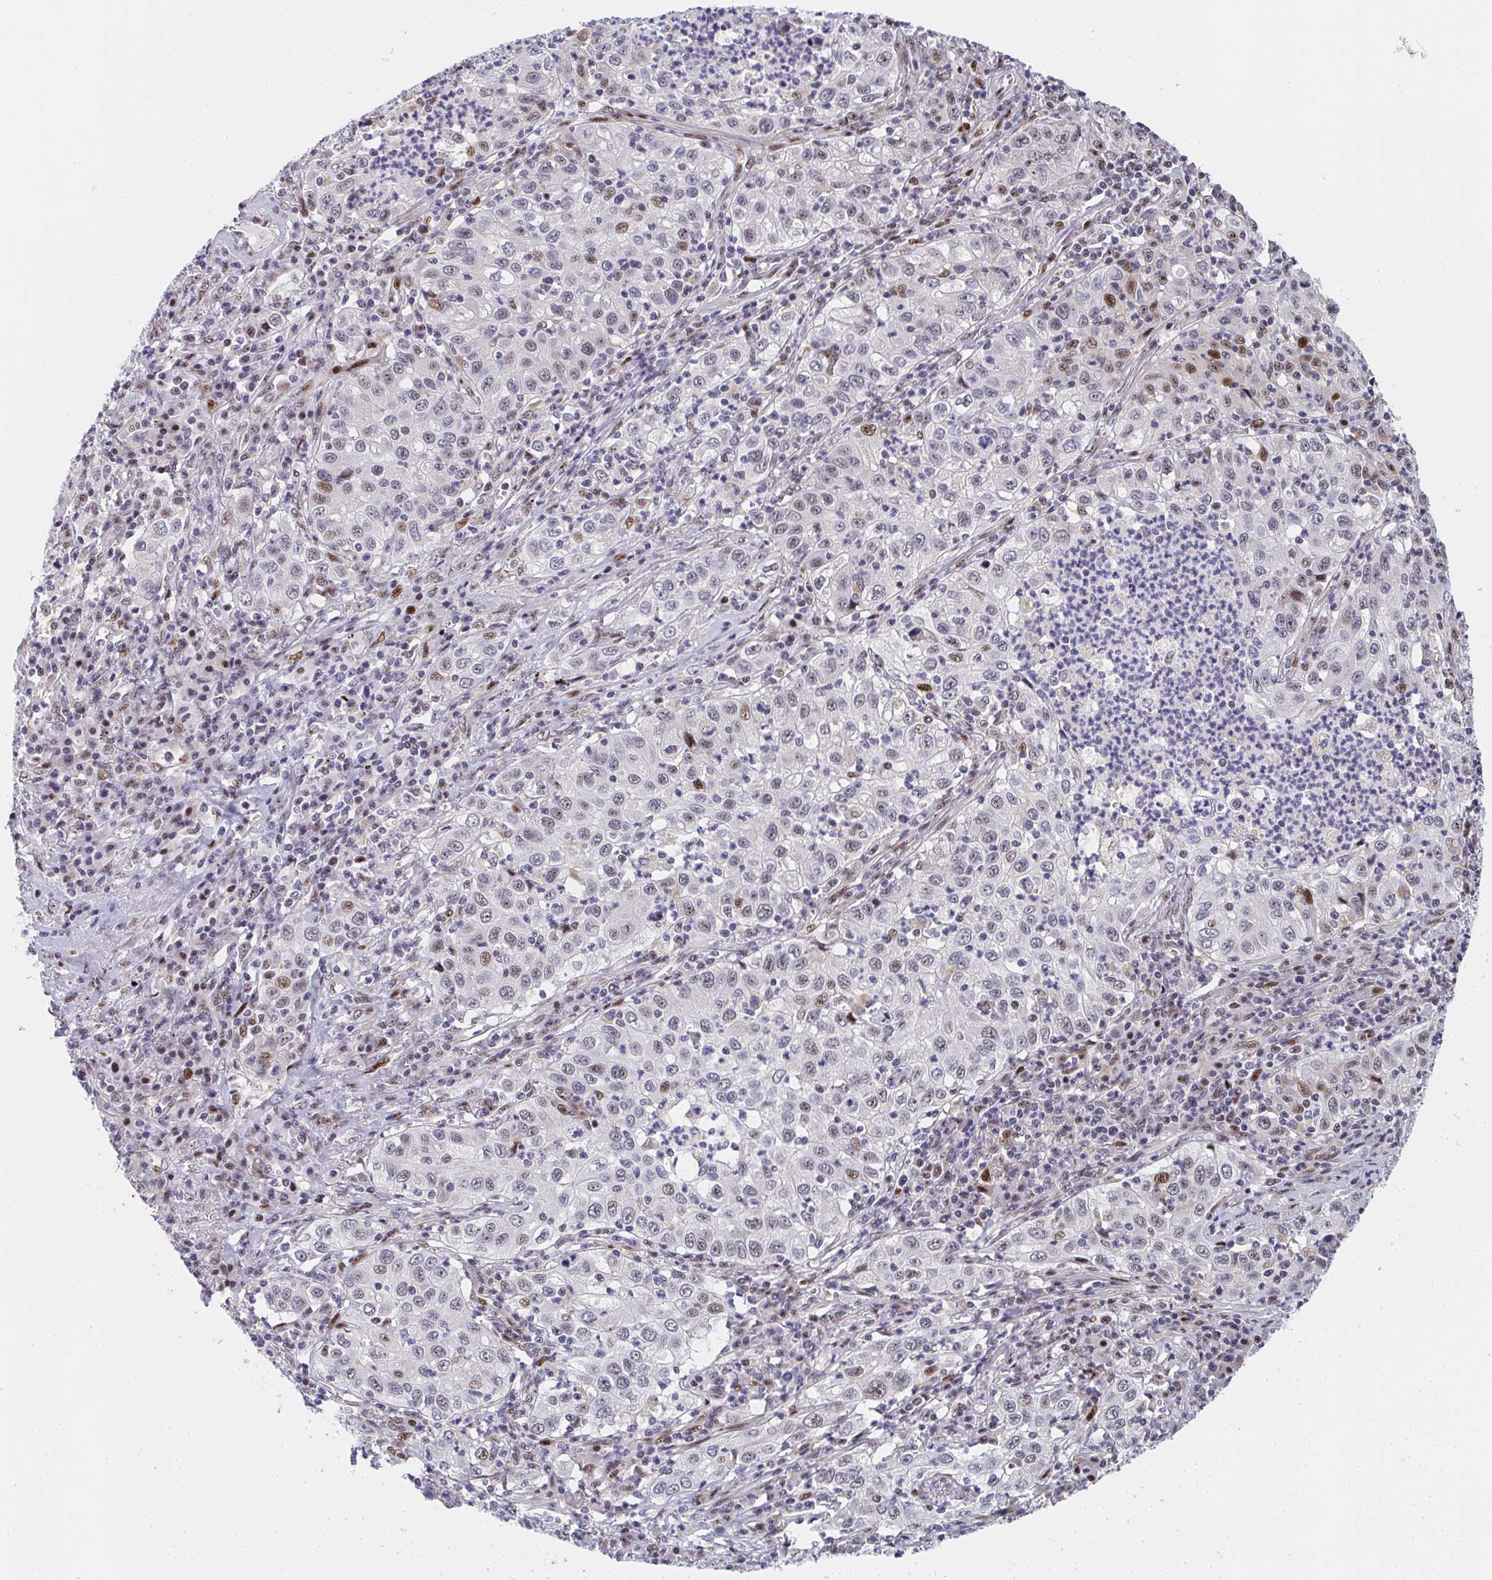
{"staining": {"intensity": "moderate", "quantity": "<25%", "location": "nuclear"}, "tissue": "lung cancer", "cell_type": "Tumor cells", "image_type": "cancer", "snomed": [{"axis": "morphology", "description": "Squamous cell carcinoma, NOS"}, {"axis": "topography", "description": "Lung"}], "caption": "Immunohistochemistry histopathology image of lung cancer stained for a protein (brown), which displays low levels of moderate nuclear positivity in about <25% of tumor cells.", "gene": "ZIC3", "patient": {"sex": "male", "age": 71}}